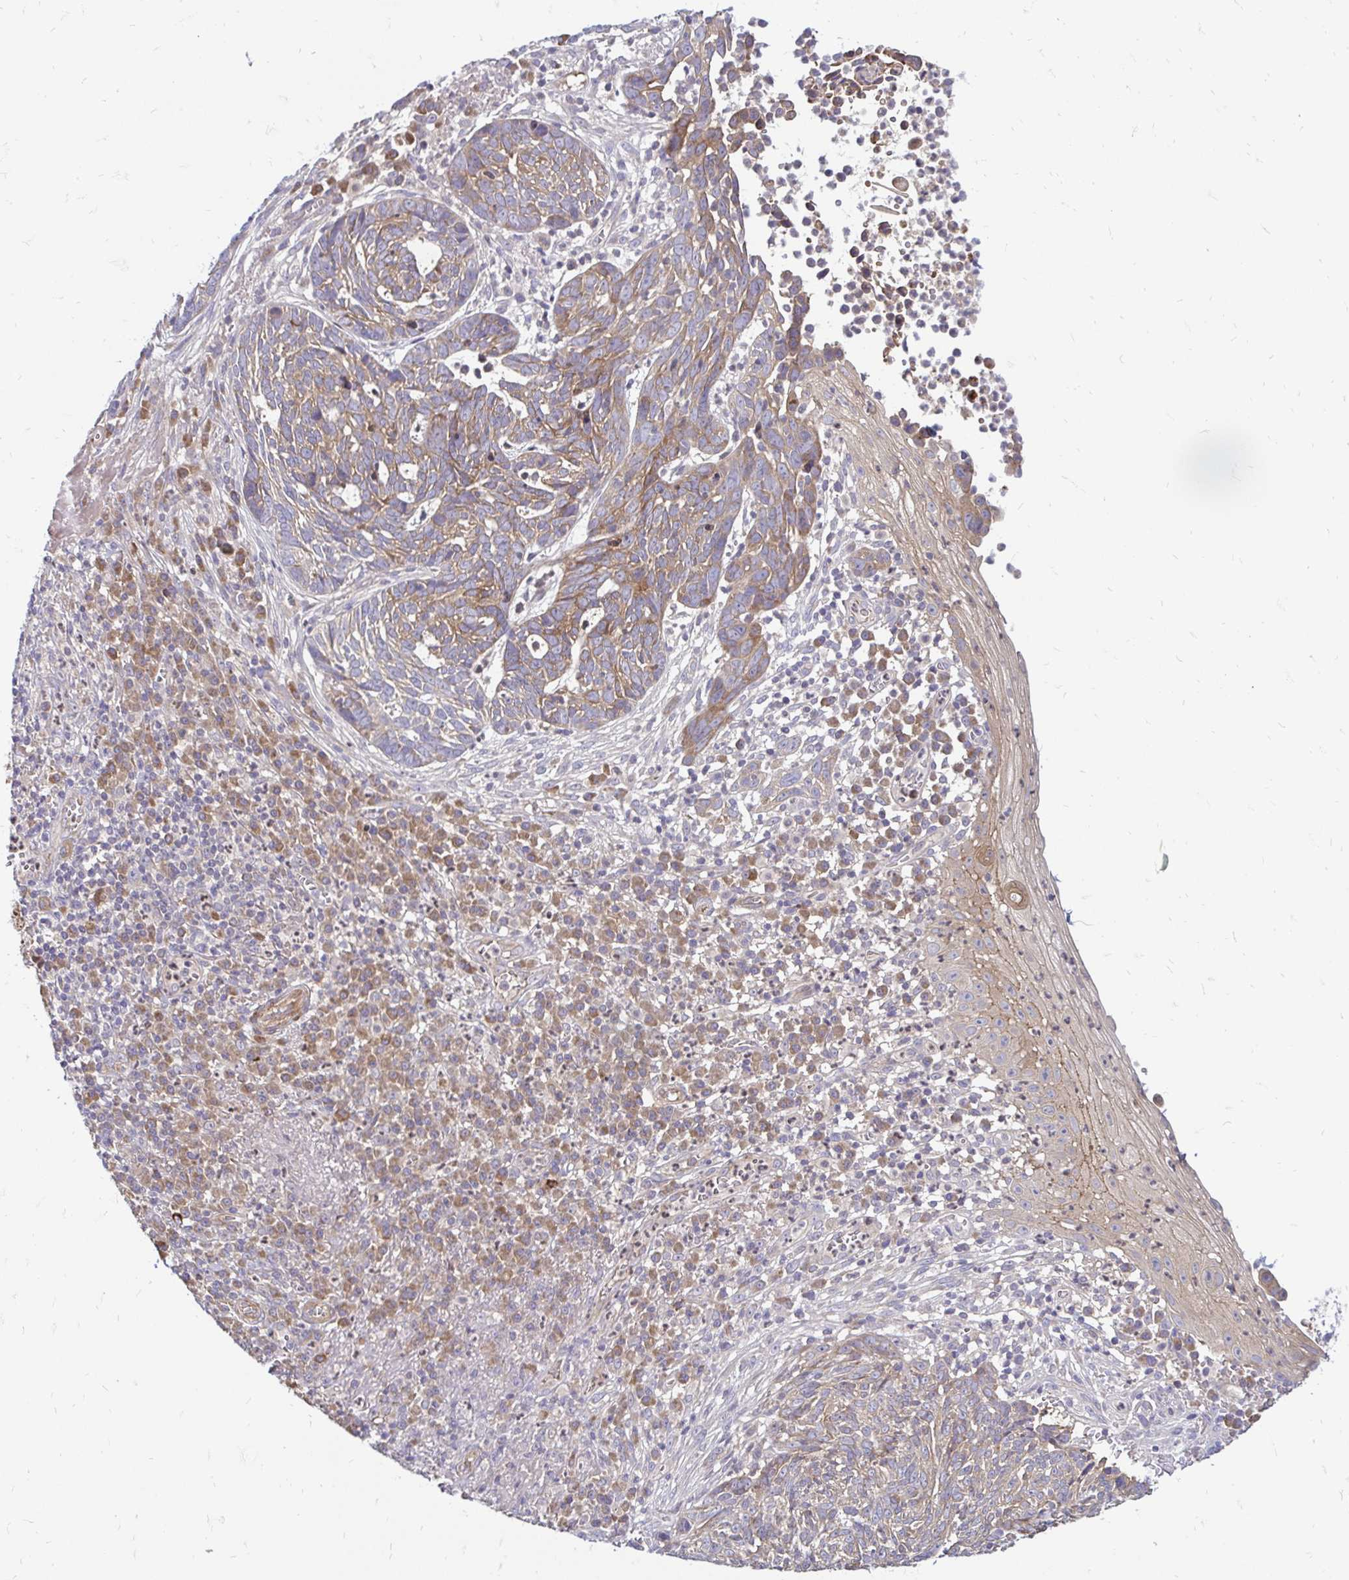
{"staining": {"intensity": "moderate", "quantity": ">75%", "location": "cytoplasmic/membranous"}, "tissue": "skin cancer", "cell_type": "Tumor cells", "image_type": "cancer", "snomed": [{"axis": "morphology", "description": "Basal cell carcinoma"}, {"axis": "topography", "description": "Skin"}, {"axis": "topography", "description": "Skin of face"}], "caption": "Immunohistochemical staining of human skin cancer (basal cell carcinoma) reveals medium levels of moderate cytoplasmic/membranous positivity in approximately >75% of tumor cells. (DAB (3,3'-diaminobenzidine) = brown stain, brightfield microscopy at high magnification).", "gene": "ARHGEF37", "patient": {"sex": "female", "age": 95}}